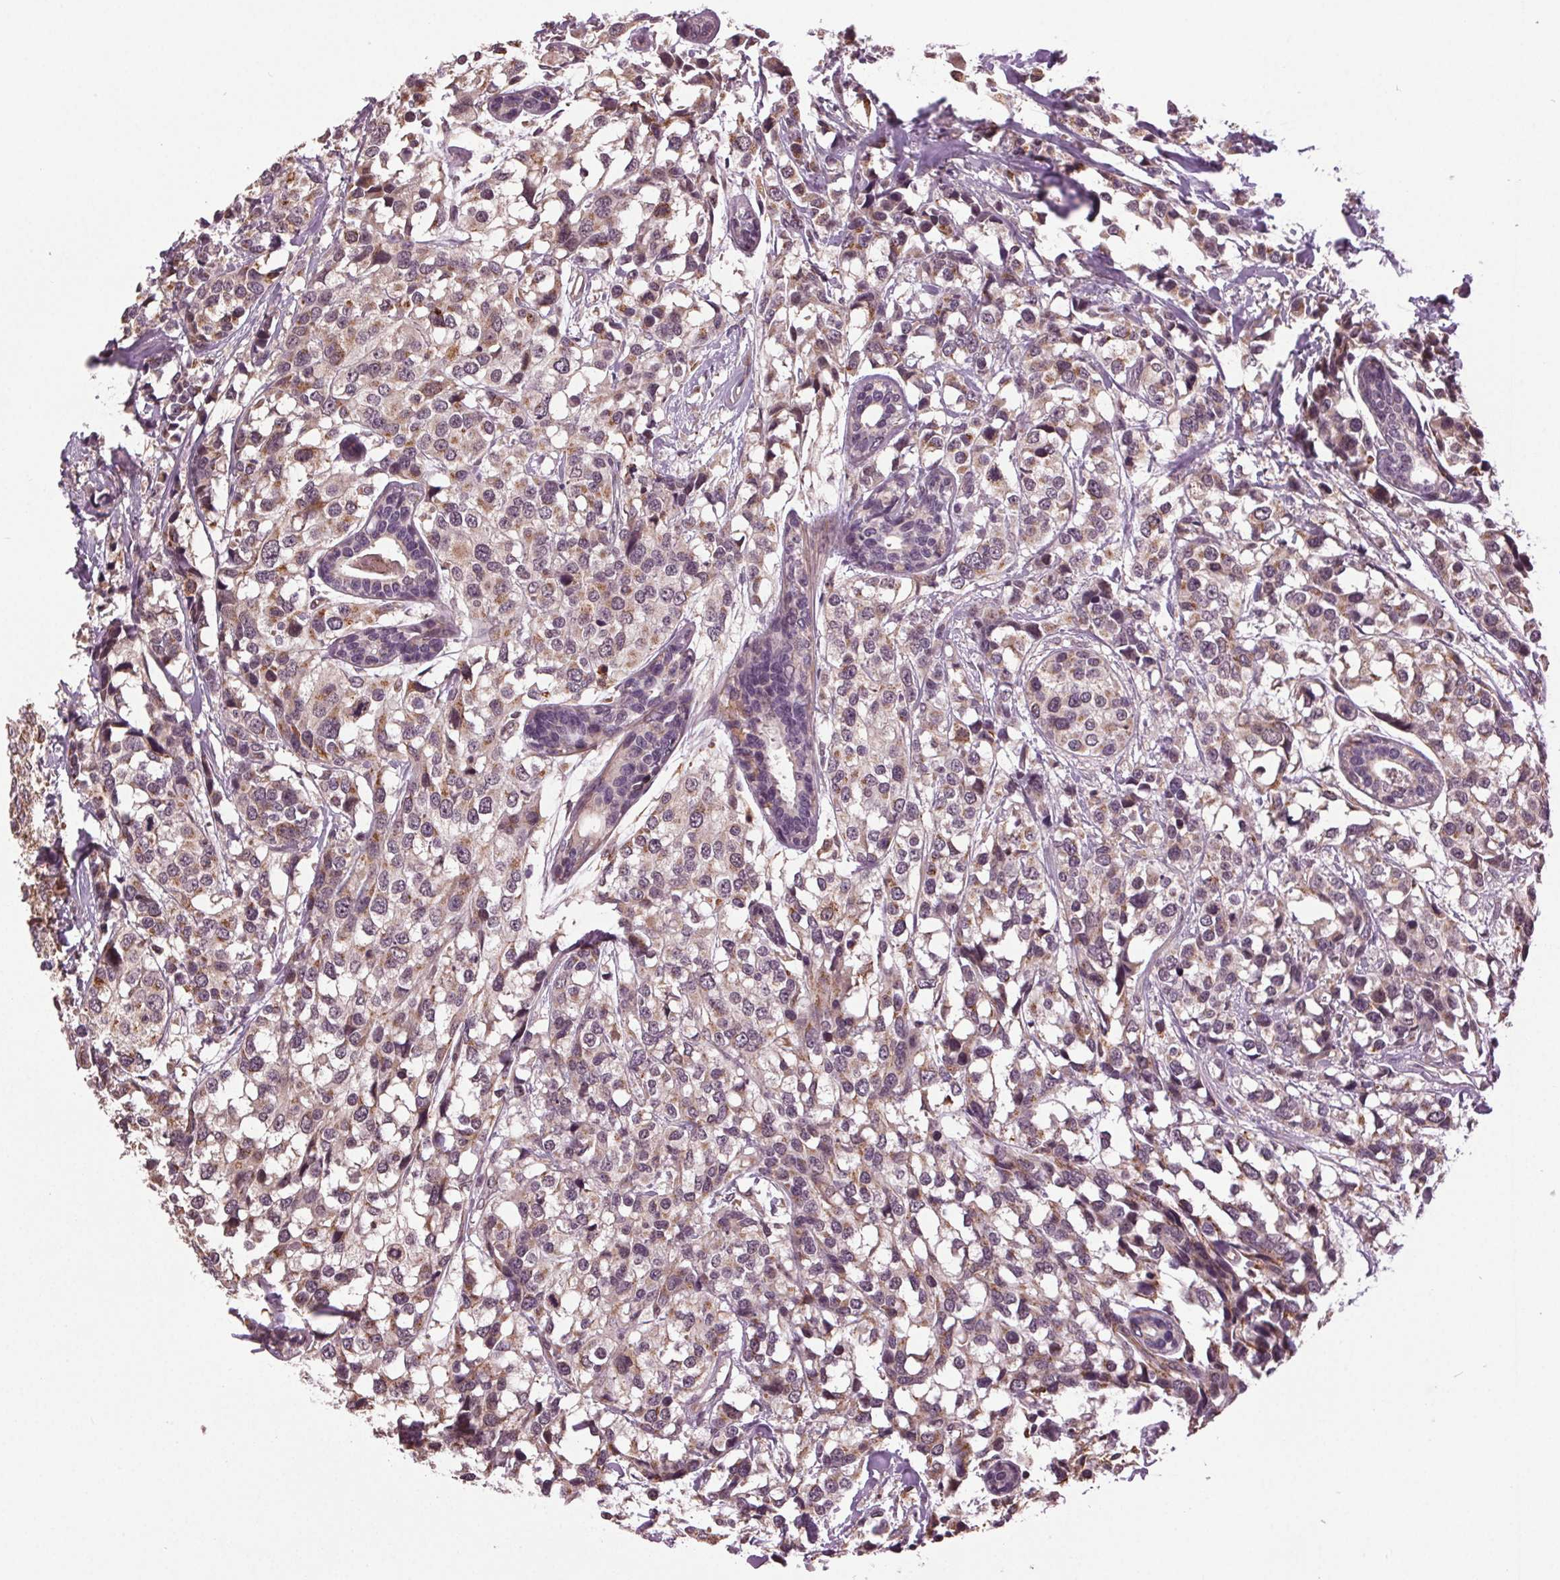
{"staining": {"intensity": "weak", "quantity": "25%-75%", "location": "cytoplasmic/membranous"}, "tissue": "breast cancer", "cell_type": "Tumor cells", "image_type": "cancer", "snomed": [{"axis": "morphology", "description": "Lobular carcinoma"}, {"axis": "topography", "description": "Breast"}], "caption": "This photomicrograph shows breast cancer stained with immunohistochemistry to label a protein in brown. The cytoplasmic/membranous of tumor cells show weak positivity for the protein. Nuclei are counter-stained blue.", "gene": "BSDC1", "patient": {"sex": "female", "age": 59}}